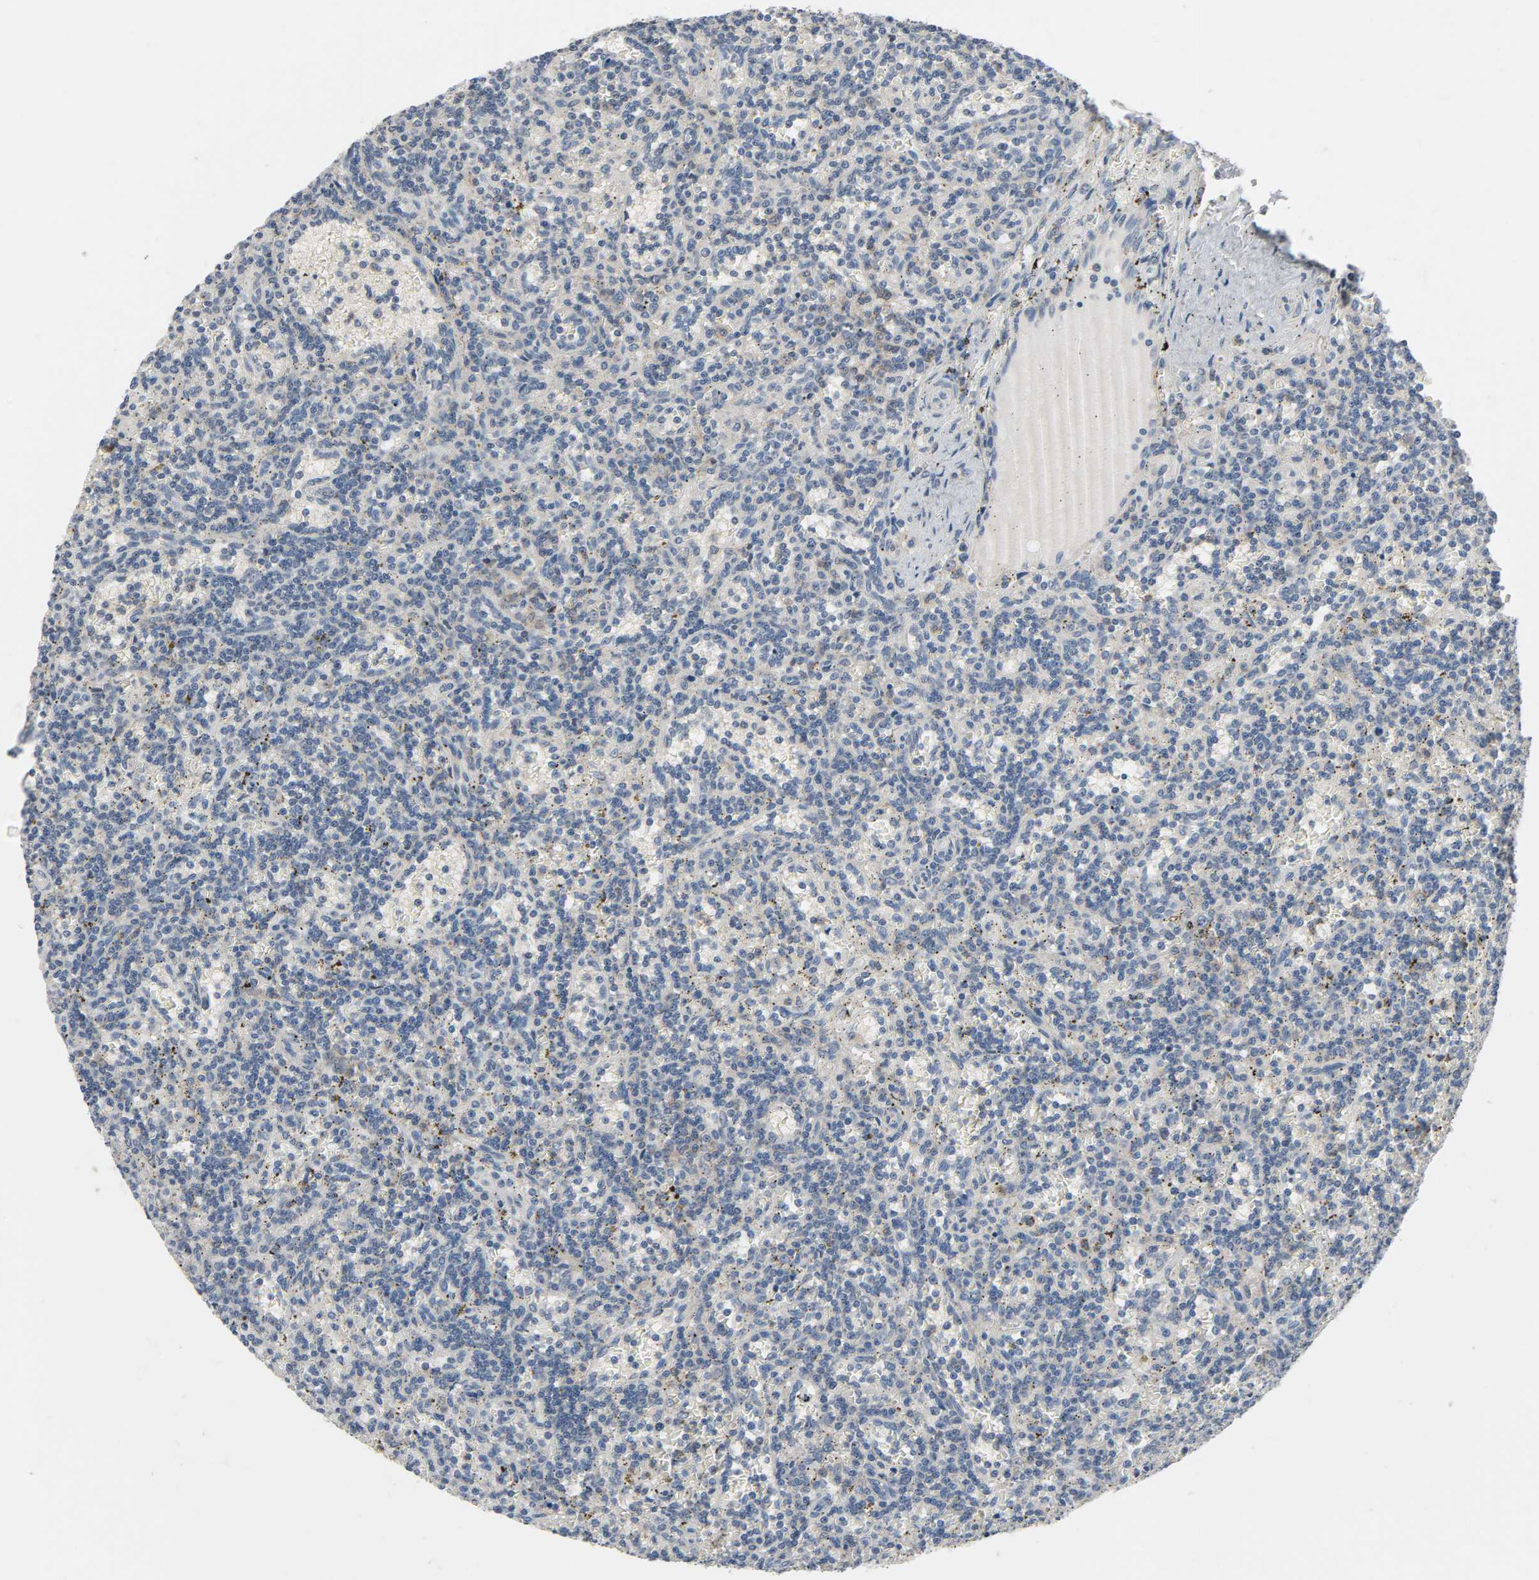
{"staining": {"intensity": "weak", "quantity": "25%-75%", "location": "cytoplasmic/membranous"}, "tissue": "lymphoma", "cell_type": "Tumor cells", "image_type": "cancer", "snomed": [{"axis": "morphology", "description": "Malignant lymphoma, non-Hodgkin's type, Low grade"}, {"axis": "topography", "description": "Spleen"}], "caption": "Malignant lymphoma, non-Hodgkin's type (low-grade) stained for a protein reveals weak cytoplasmic/membranous positivity in tumor cells. Nuclei are stained in blue.", "gene": "CD4", "patient": {"sex": "male", "age": 73}}